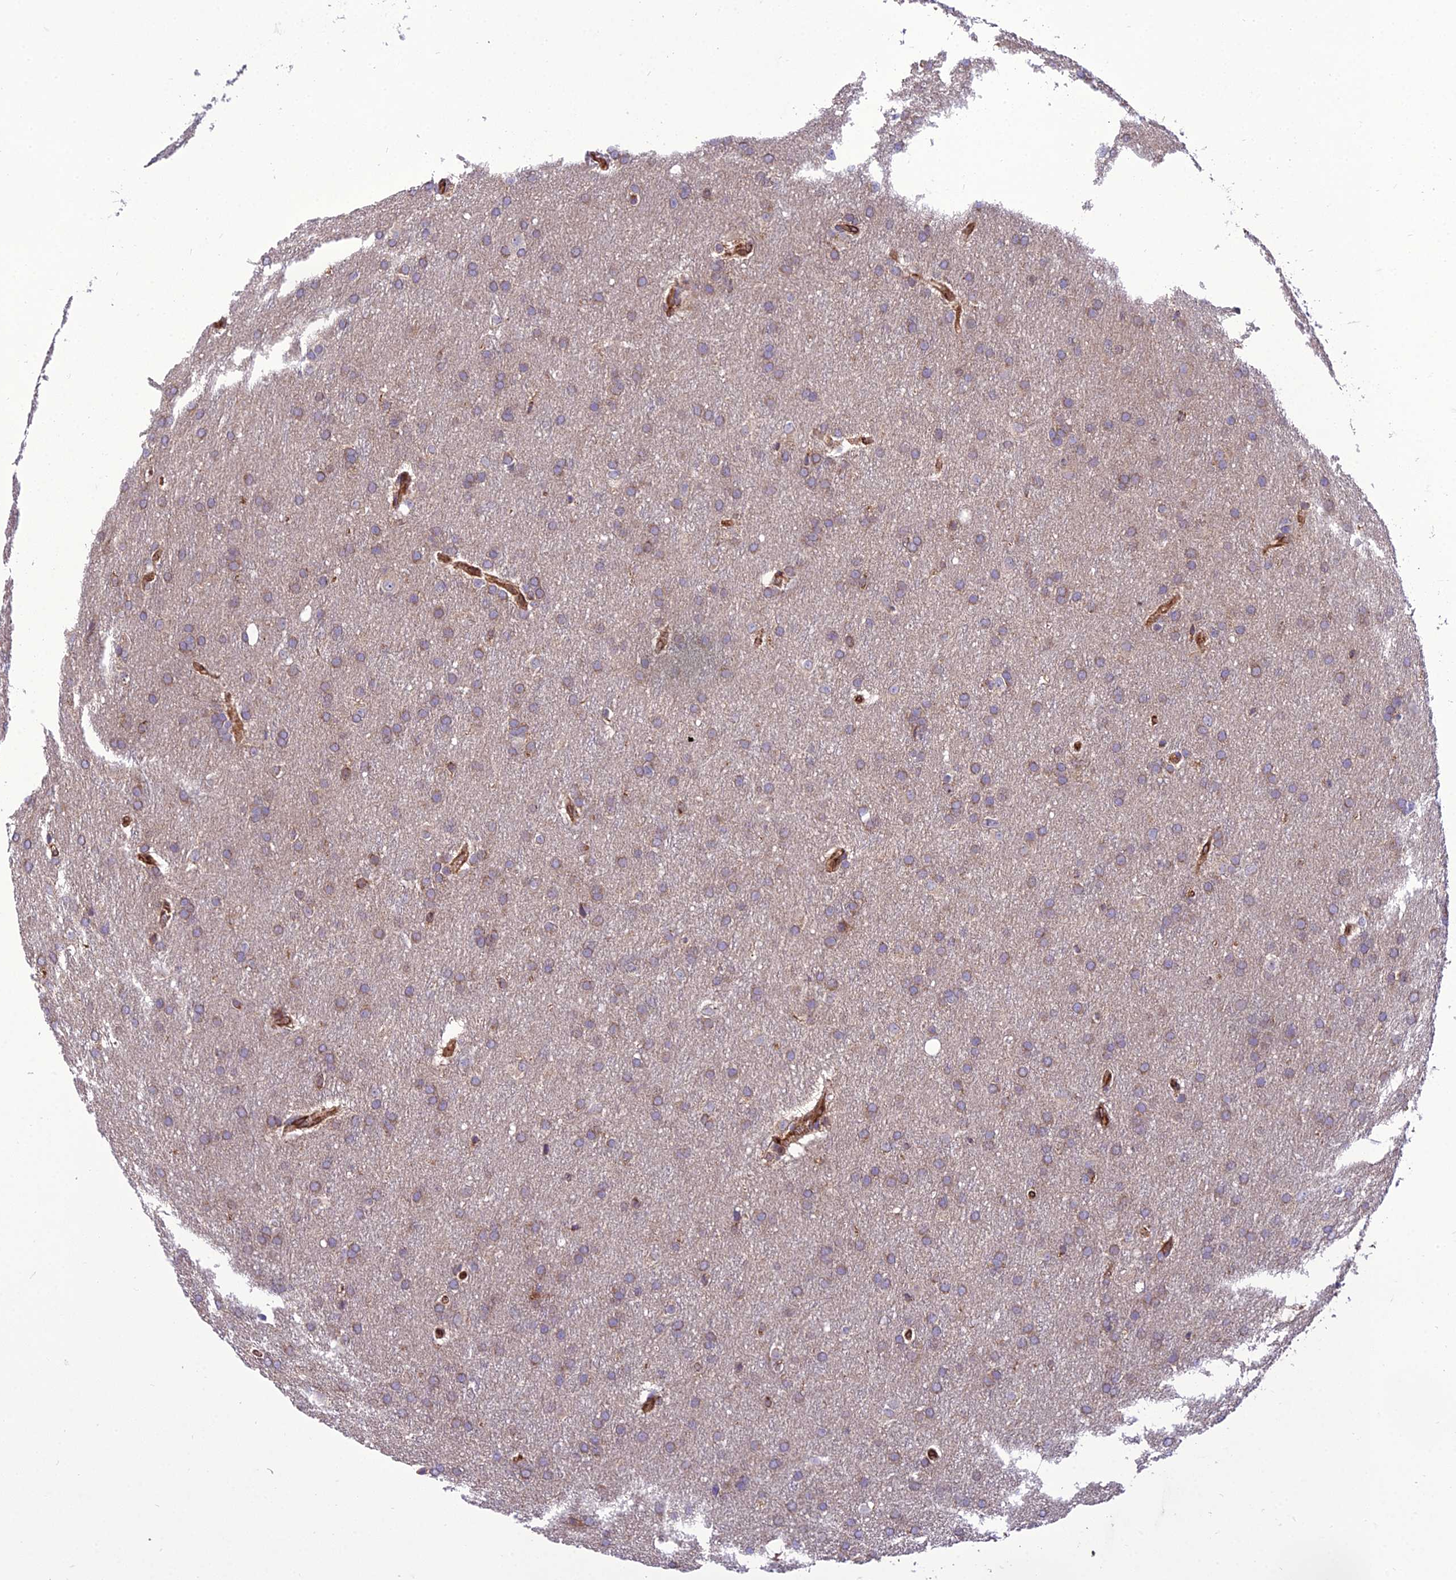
{"staining": {"intensity": "weak", "quantity": ">75%", "location": "cytoplasmic/membranous"}, "tissue": "glioma", "cell_type": "Tumor cells", "image_type": "cancer", "snomed": [{"axis": "morphology", "description": "Glioma, malignant, Low grade"}, {"axis": "topography", "description": "Brain"}], "caption": "This is an image of IHC staining of malignant glioma (low-grade), which shows weak positivity in the cytoplasmic/membranous of tumor cells.", "gene": "GIMAP1", "patient": {"sex": "female", "age": 32}}